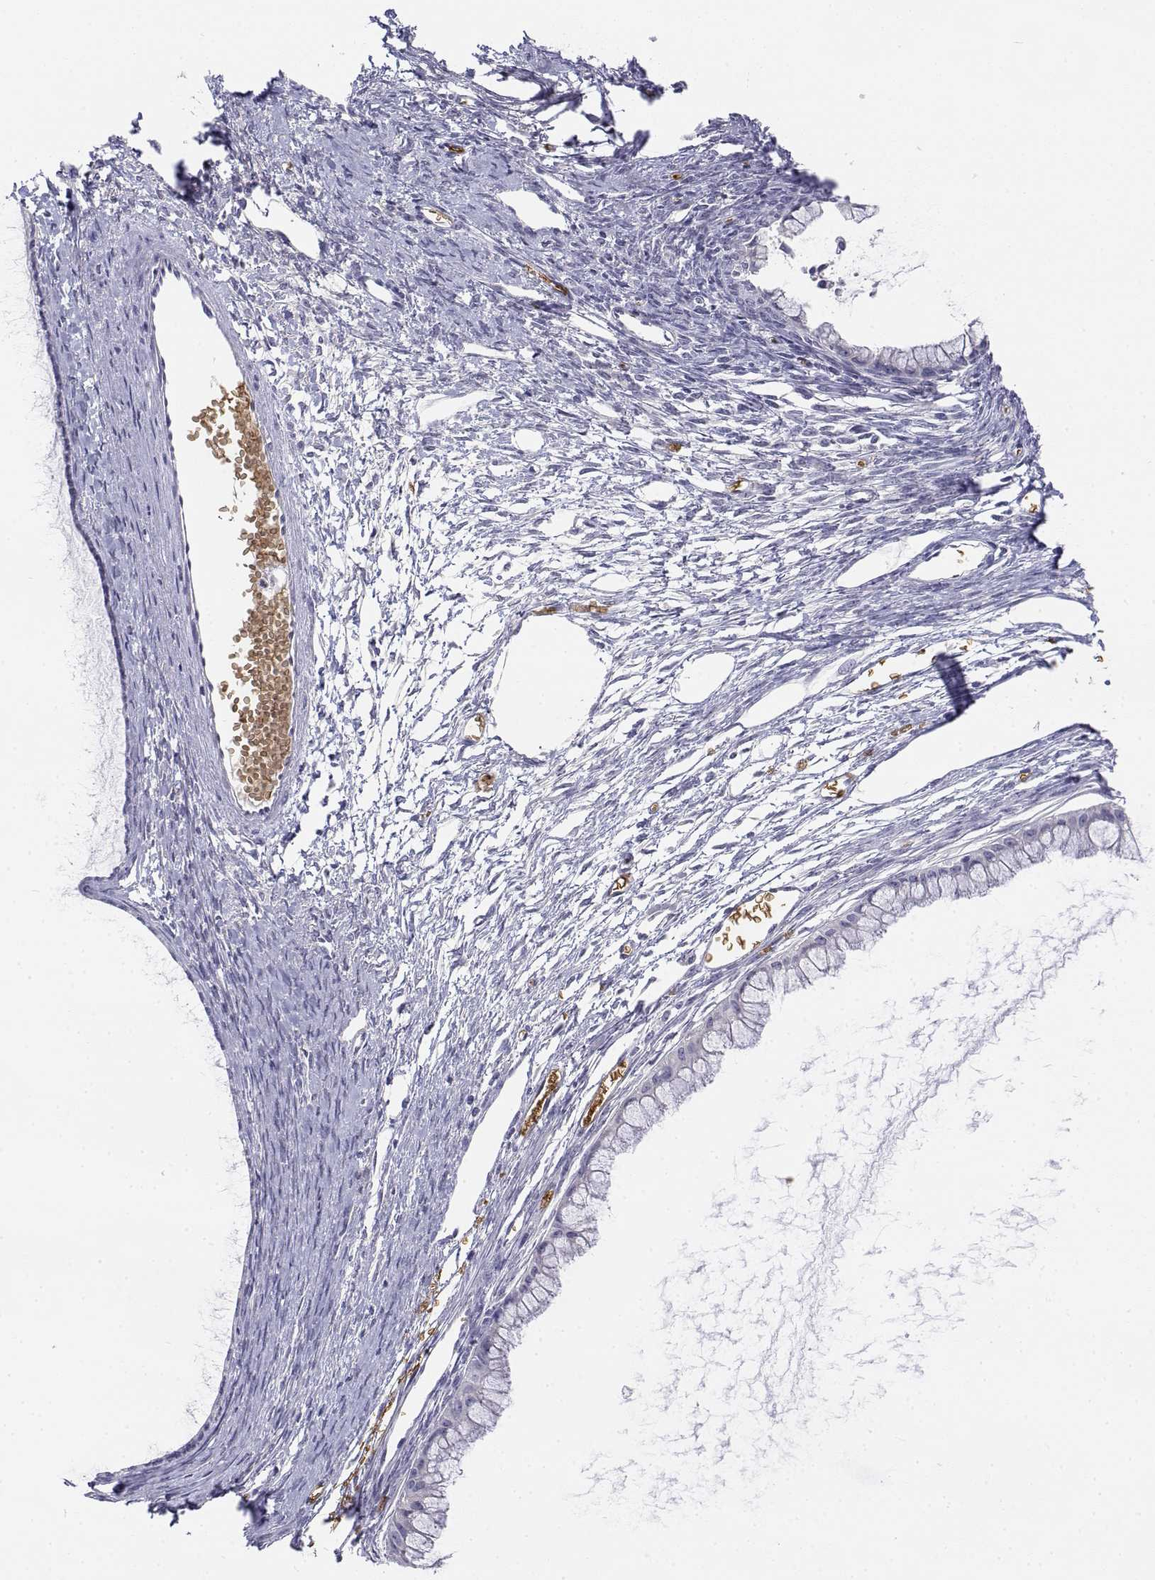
{"staining": {"intensity": "negative", "quantity": "none", "location": "none"}, "tissue": "ovarian cancer", "cell_type": "Tumor cells", "image_type": "cancer", "snomed": [{"axis": "morphology", "description": "Cystadenocarcinoma, mucinous, NOS"}, {"axis": "topography", "description": "Ovary"}], "caption": "IHC photomicrograph of neoplastic tissue: ovarian cancer (mucinous cystadenocarcinoma) stained with DAB (3,3'-diaminobenzidine) shows no significant protein positivity in tumor cells. (DAB (3,3'-diaminobenzidine) IHC, high magnification).", "gene": "CADM1", "patient": {"sex": "female", "age": 41}}